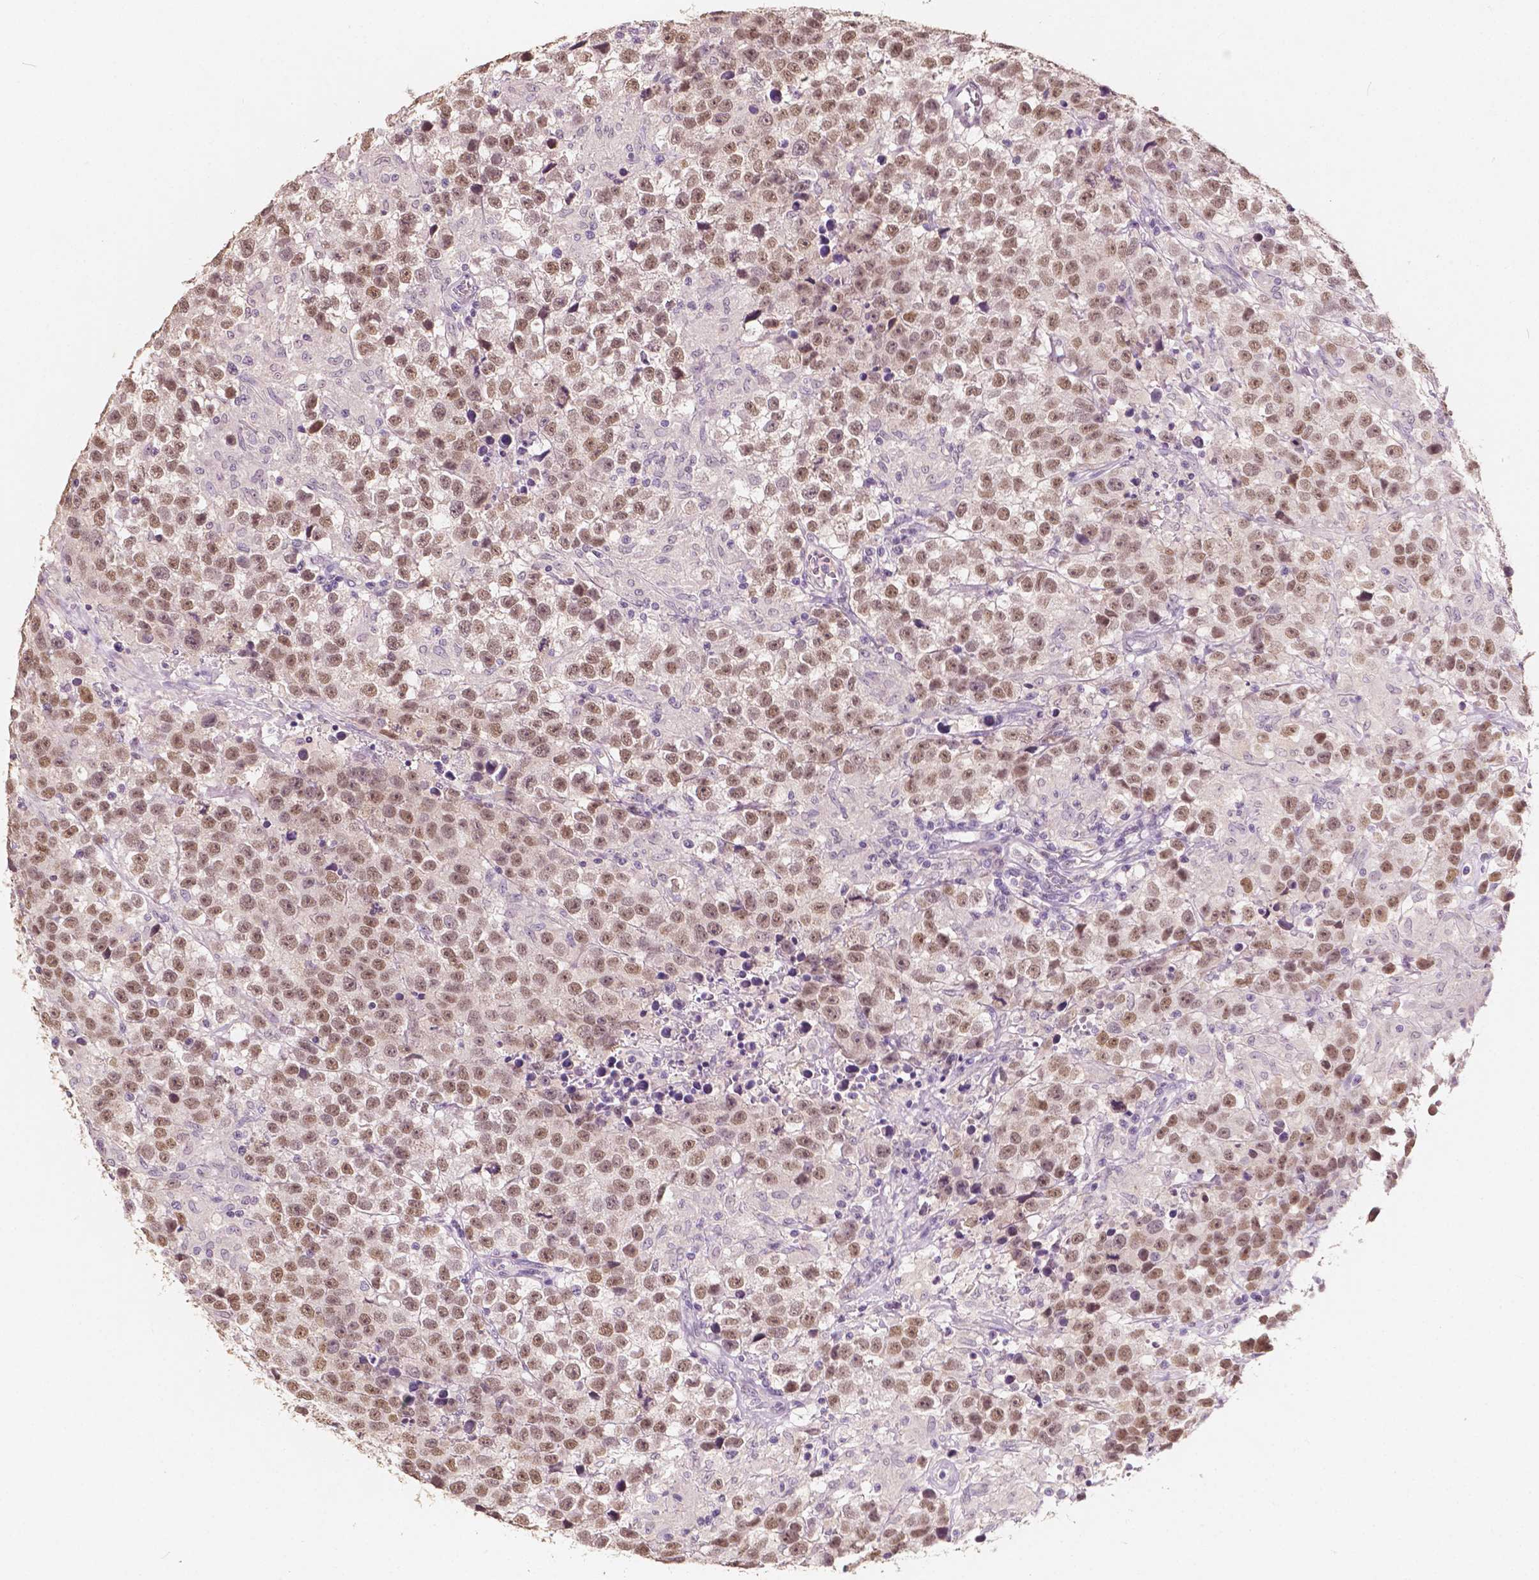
{"staining": {"intensity": "moderate", "quantity": ">75%", "location": "nuclear"}, "tissue": "testis cancer", "cell_type": "Tumor cells", "image_type": "cancer", "snomed": [{"axis": "morphology", "description": "Seminoma, NOS"}, {"axis": "topography", "description": "Testis"}], "caption": "This photomicrograph displays IHC staining of seminoma (testis), with medium moderate nuclear expression in about >75% of tumor cells.", "gene": "SOX15", "patient": {"sex": "male", "age": 43}}